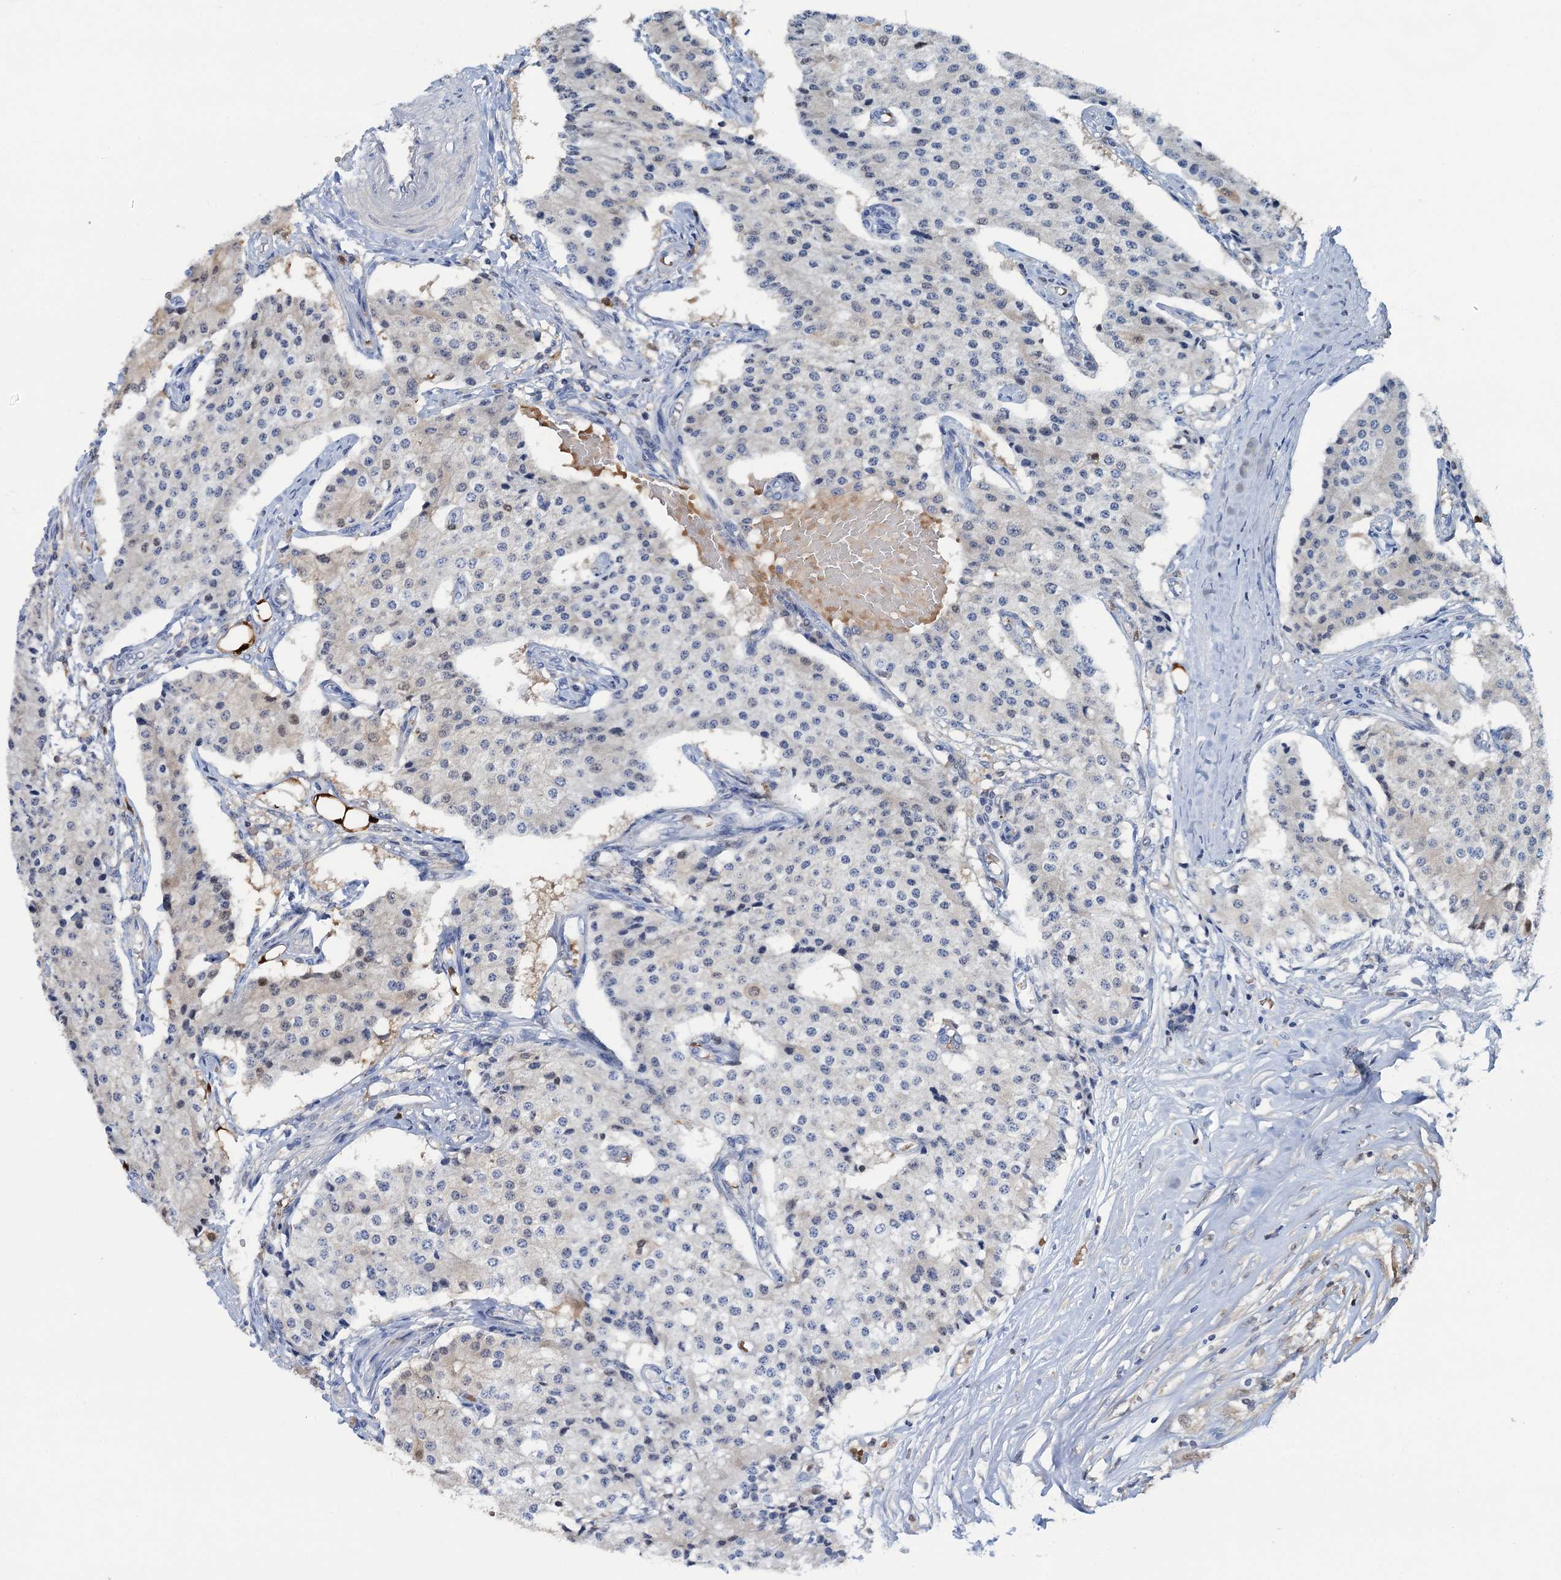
{"staining": {"intensity": "negative", "quantity": "none", "location": "none"}, "tissue": "carcinoid", "cell_type": "Tumor cells", "image_type": "cancer", "snomed": [{"axis": "morphology", "description": "Carcinoid, malignant, NOS"}, {"axis": "topography", "description": "Colon"}], "caption": "Histopathology image shows no significant protein positivity in tumor cells of carcinoid. (Immunohistochemistry (ihc), brightfield microscopy, high magnification).", "gene": "FAH", "patient": {"sex": "female", "age": 52}}